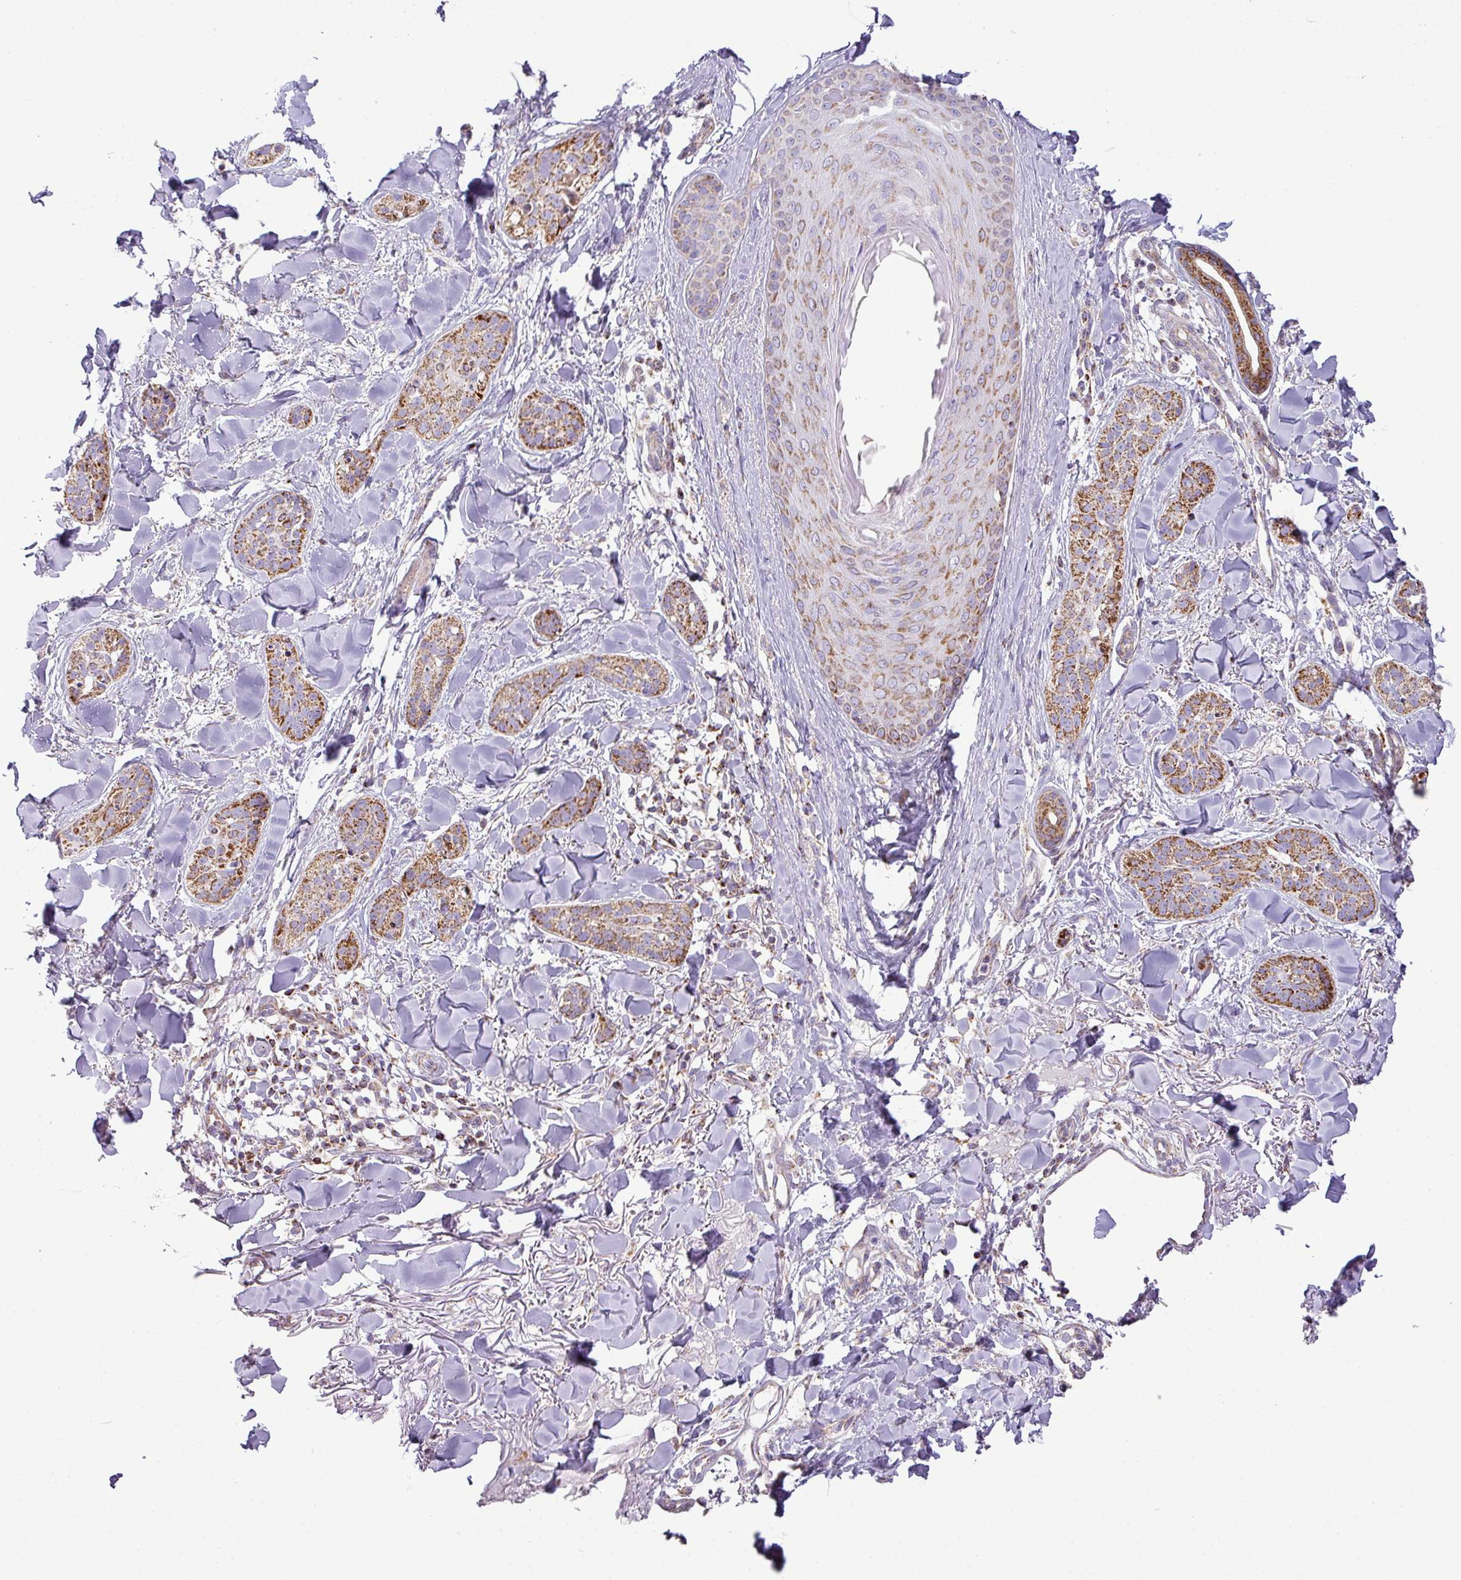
{"staining": {"intensity": "moderate", "quantity": ">75%", "location": "cytoplasmic/membranous"}, "tissue": "skin cancer", "cell_type": "Tumor cells", "image_type": "cancer", "snomed": [{"axis": "morphology", "description": "Basal cell carcinoma"}, {"axis": "topography", "description": "Skin"}], "caption": "A histopathology image showing moderate cytoplasmic/membranous staining in about >75% of tumor cells in skin basal cell carcinoma, as visualized by brown immunohistochemical staining.", "gene": "ZNF81", "patient": {"sex": "male", "age": 52}}